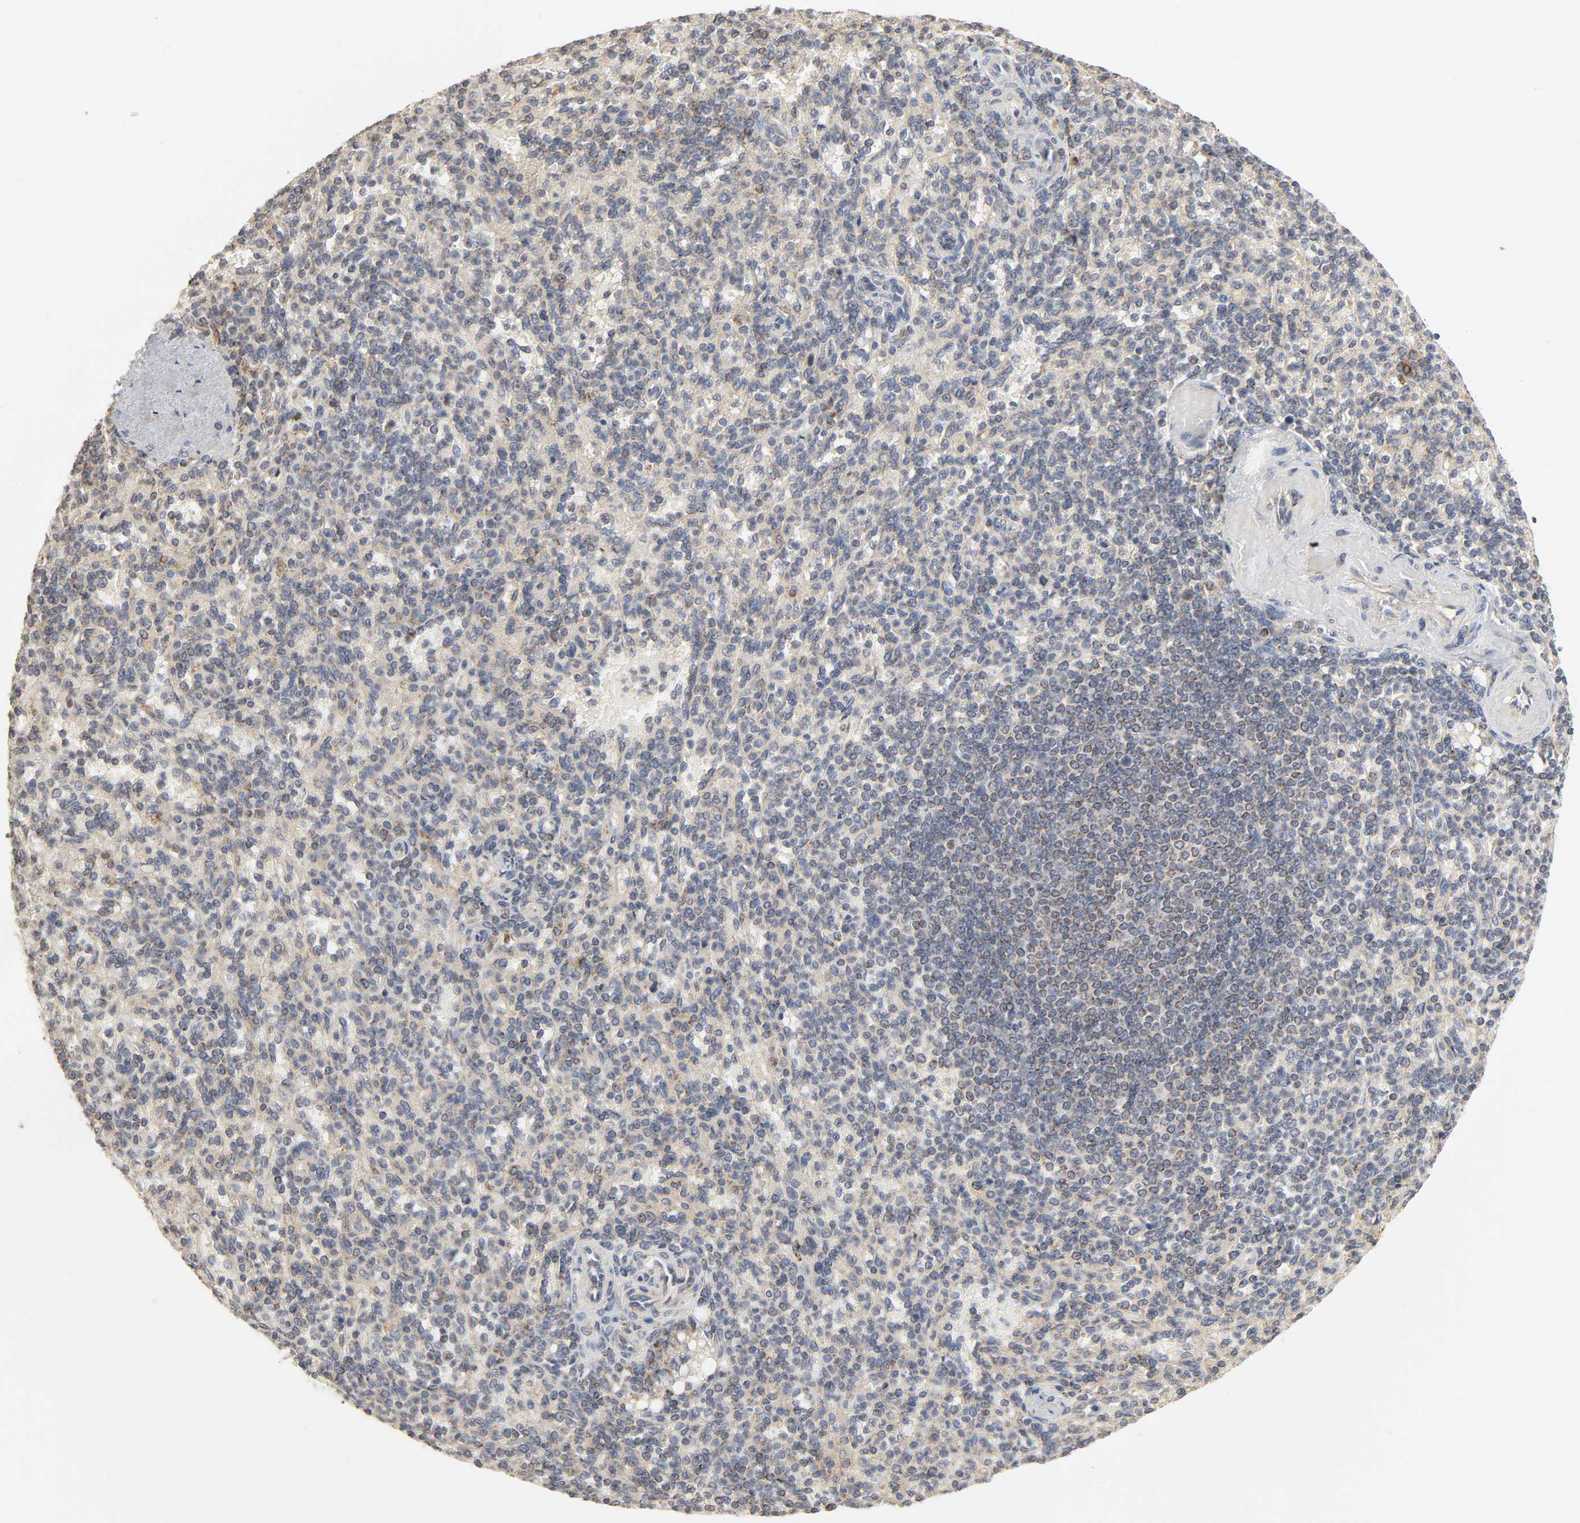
{"staining": {"intensity": "weak", "quantity": ">75%", "location": "cytoplasmic/membranous"}, "tissue": "spleen", "cell_type": "Cells in red pulp", "image_type": "normal", "snomed": [{"axis": "morphology", "description": "Normal tissue, NOS"}, {"axis": "topography", "description": "Spleen"}], "caption": "Normal spleen displays weak cytoplasmic/membranous expression in about >75% of cells in red pulp.", "gene": "CLEC4E", "patient": {"sex": "female", "age": 74}}